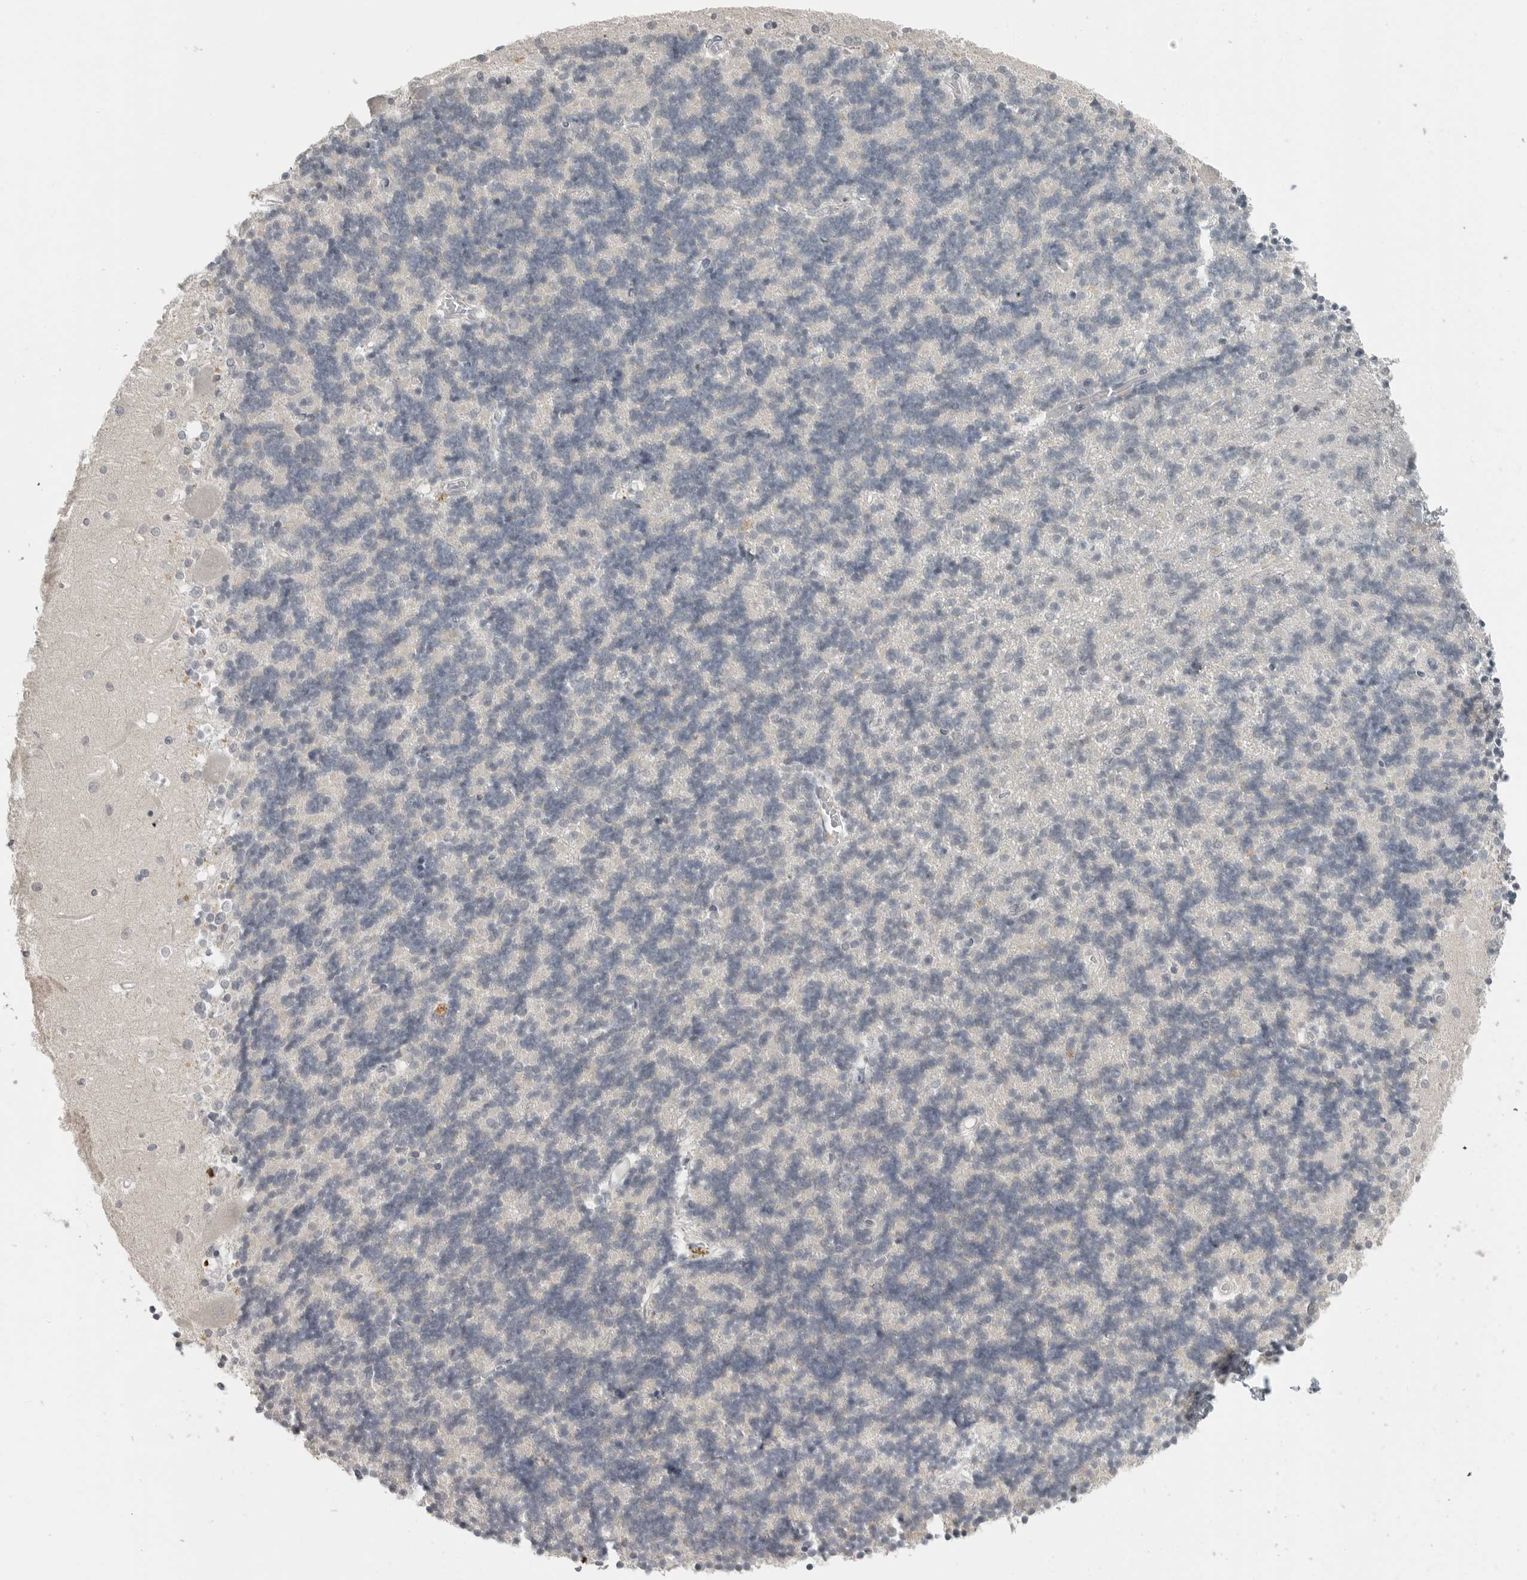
{"staining": {"intensity": "negative", "quantity": "none", "location": "none"}, "tissue": "cerebellum", "cell_type": "Cells in granular layer", "image_type": "normal", "snomed": [{"axis": "morphology", "description": "Normal tissue, NOS"}, {"axis": "topography", "description": "Cerebellum"}], "caption": "A high-resolution histopathology image shows immunohistochemistry (IHC) staining of benign cerebellum, which displays no significant positivity in cells in granular layer.", "gene": "FOXP3", "patient": {"sex": "male", "age": 37}}